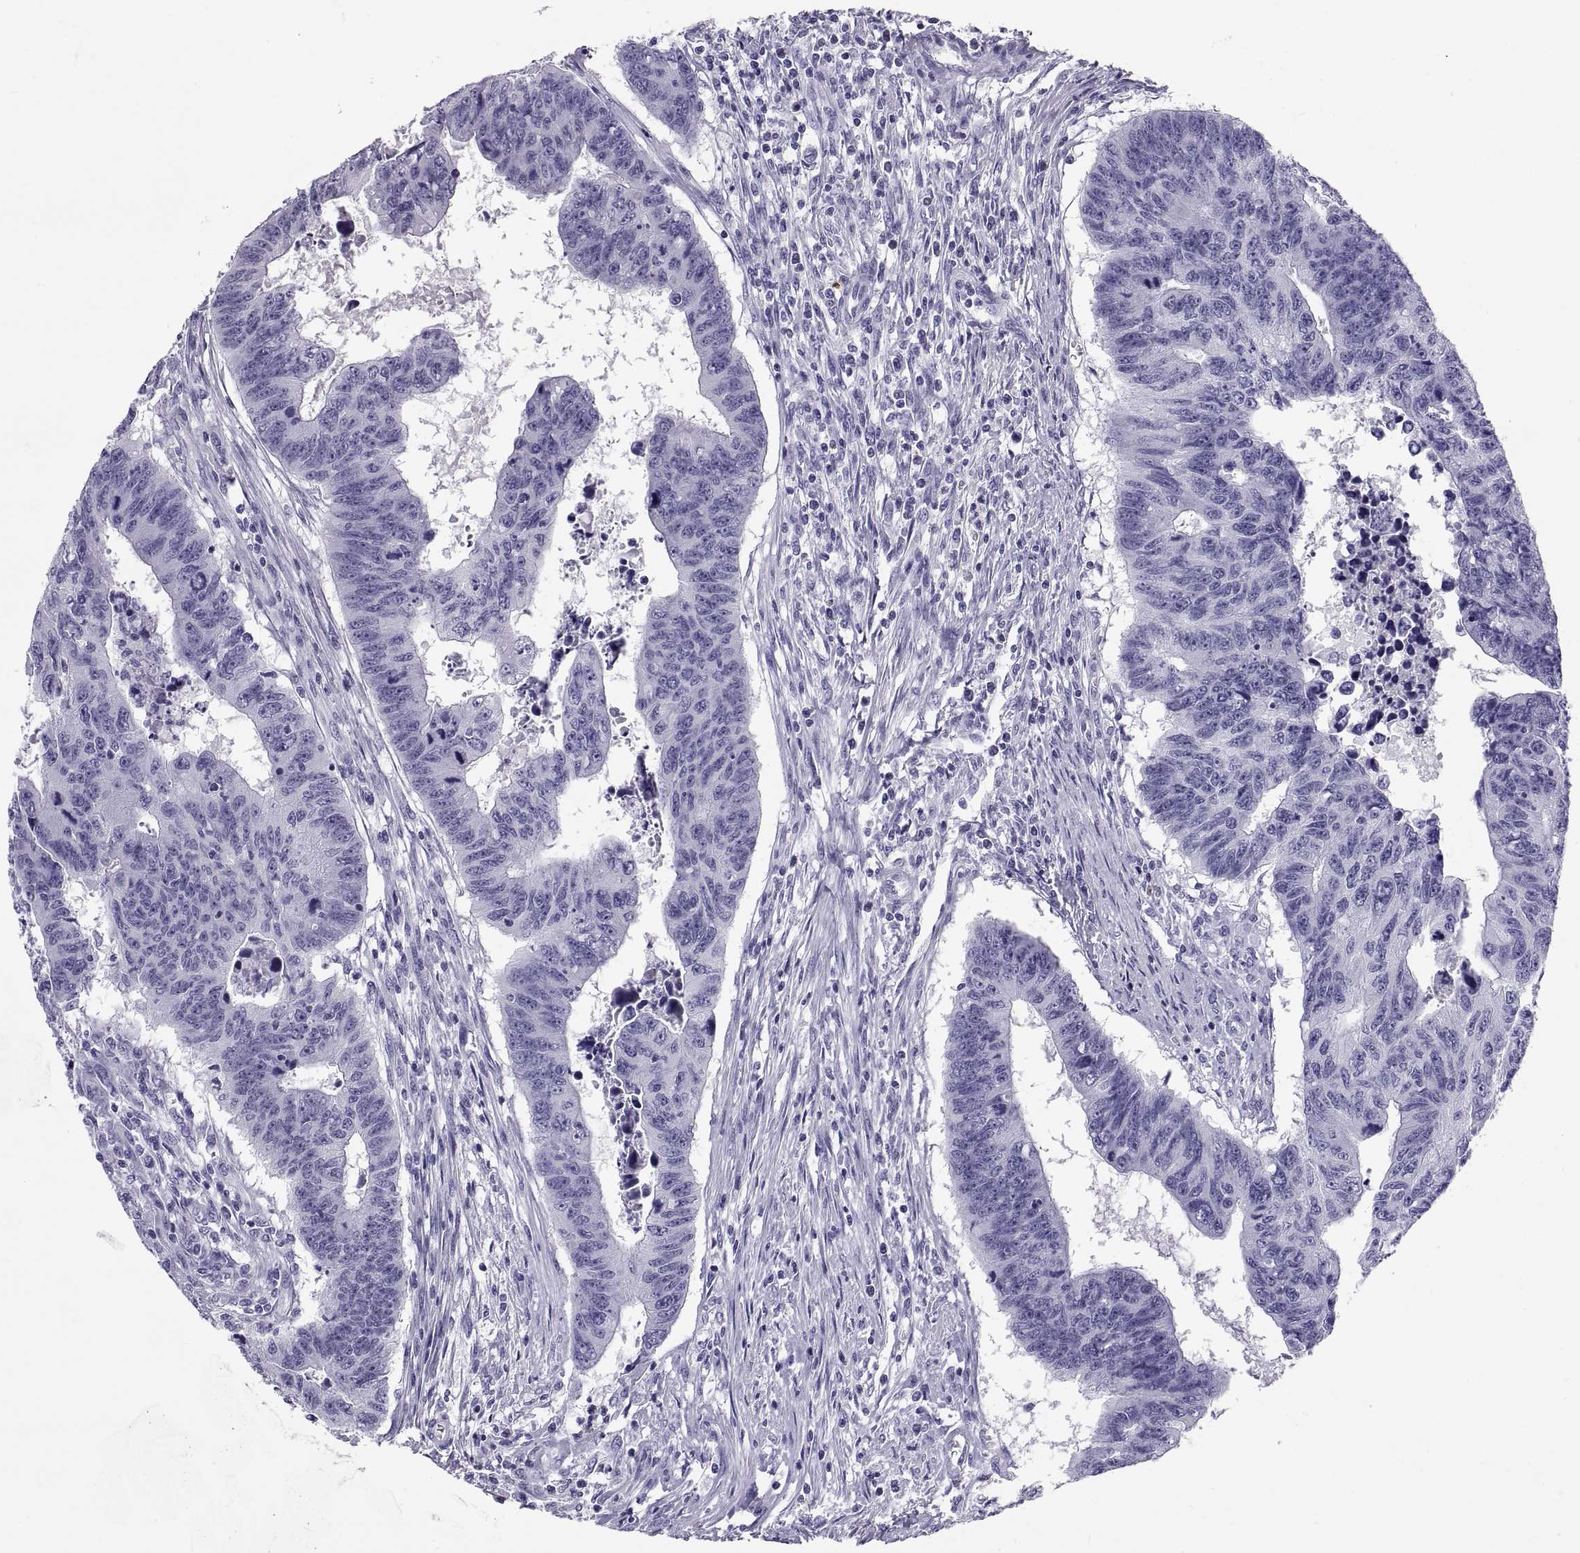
{"staining": {"intensity": "negative", "quantity": "none", "location": "none"}, "tissue": "colorectal cancer", "cell_type": "Tumor cells", "image_type": "cancer", "snomed": [{"axis": "morphology", "description": "Adenocarcinoma, NOS"}, {"axis": "topography", "description": "Rectum"}], "caption": "An immunohistochemistry micrograph of colorectal cancer is shown. There is no staining in tumor cells of colorectal cancer. Brightfield microscopy of immunohistochemistry (IHC) stained with DAB (brown) and hematoxylin (blue), captured at high magnification.", "gene": "CT47A10", "patient": {"sex": "female", "age": 85}}